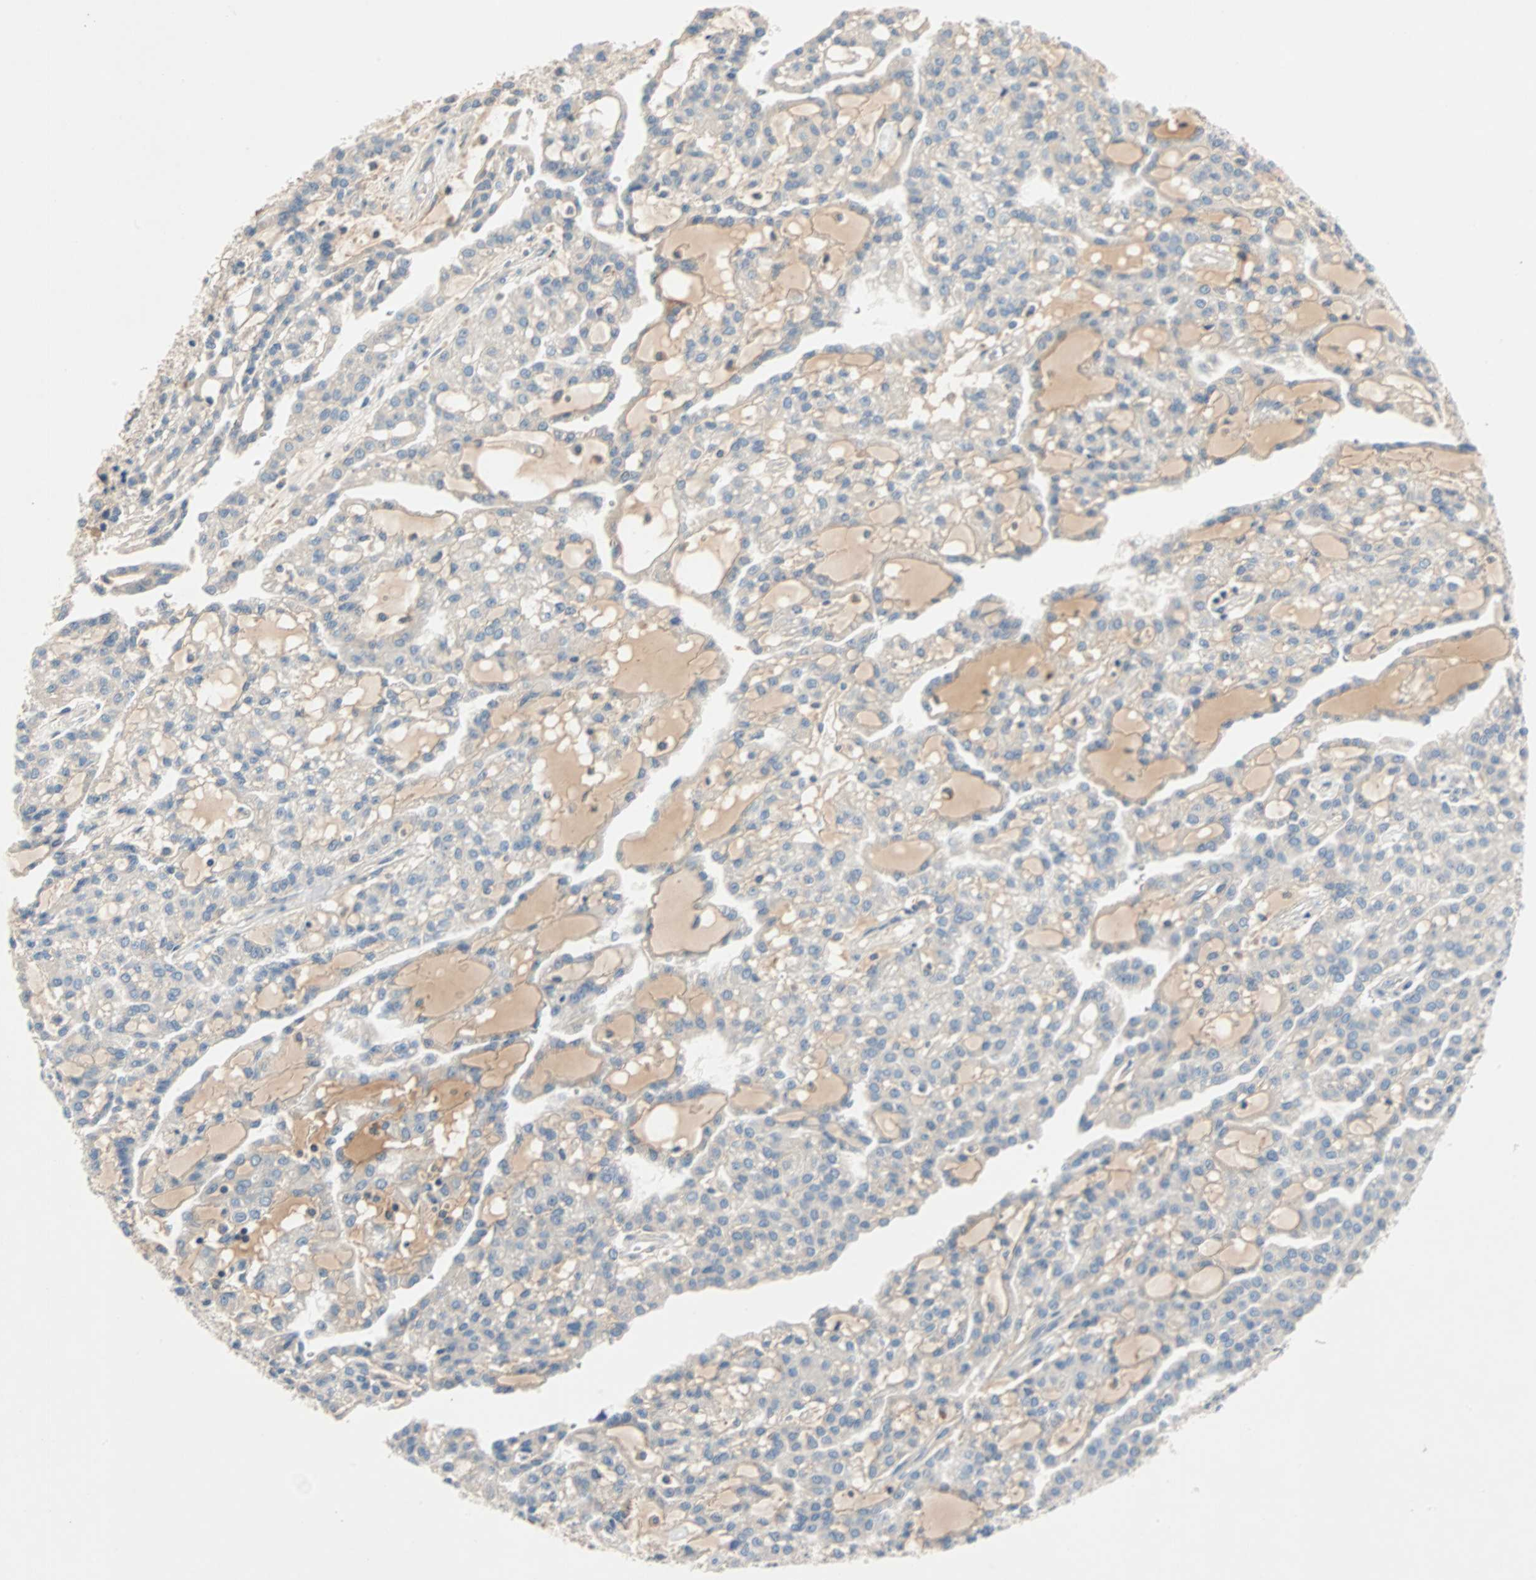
{"staining": {"intensity": "negative", "quantity": "none", "location": "none"}, "tissue": "renal cancer", "cell_type": "Tumor cells", "image_type": "cancer", "snomed": [{"axis": "morphology", "description": "Adenocarcinoma, NOS"}, {"axis": "topography", "description": "Kidney"}], "caption": "Photomicrograph shows no significant protein staining in tumor cells of adenocarcinoma (renal).", "gene": "MAP4K1", "patient": {"sex": "male", "age": 63}}